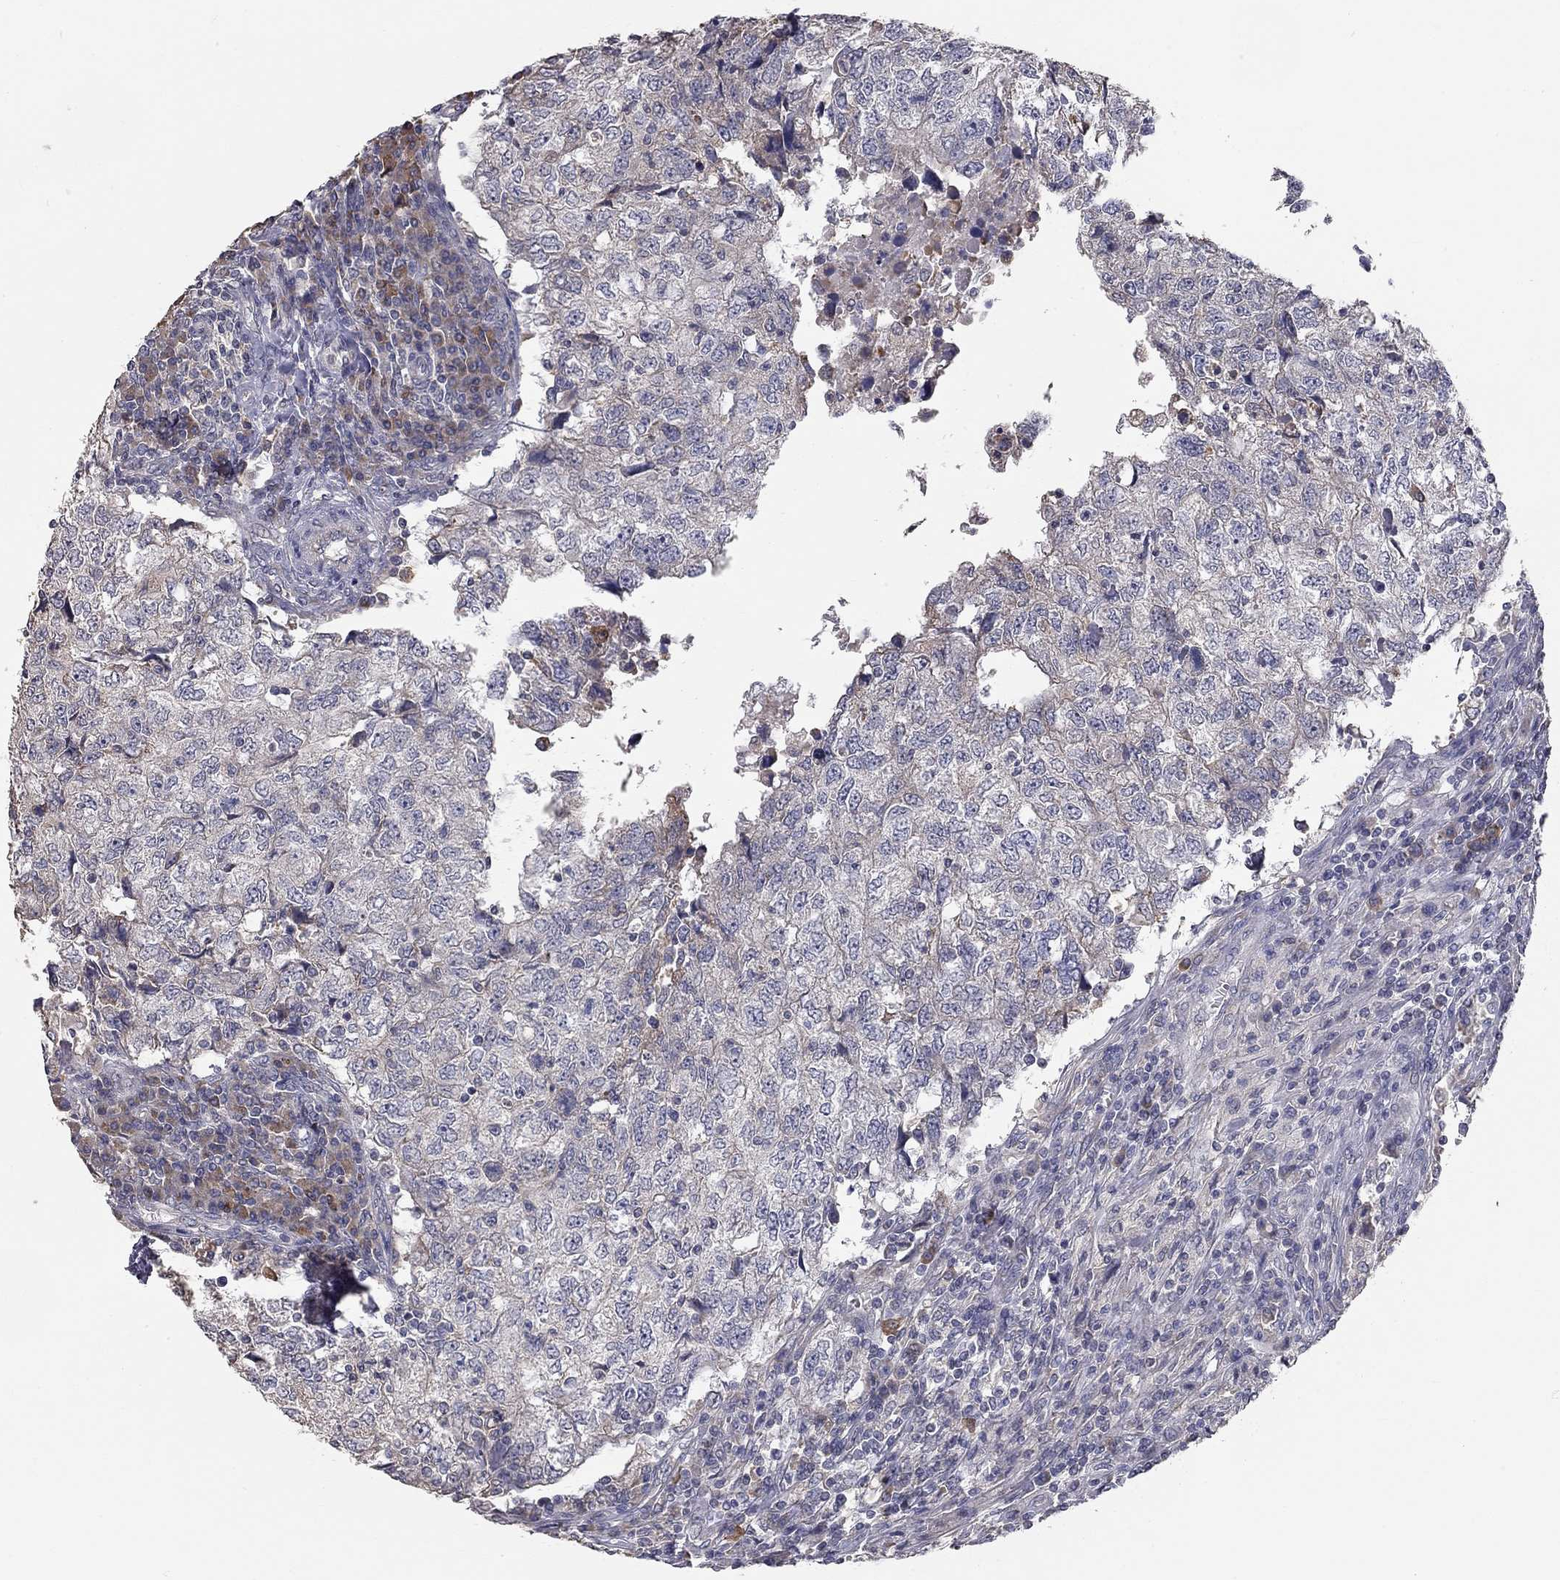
{"staining": {"intensity": "weak", "quantity": "<25%", "location": "cytoplasmic/membranous"}, "tissue": "breast cancer", "cell_type": "Tumor cells", "image_type": "cancer", "snomed": [{"axis": "morphology", "description": "Duct carcinoma"}, {"axis": "topography", "description": "Breast"}], "caption": "High magnification brightfield microscopy of breast cancer stained with DAB (brown) and counterstained with hematoxylin (blue): tumor cells show no significant expression.", "gene": "XAGE2", "patient": {"sex": "female", "age": 30}}